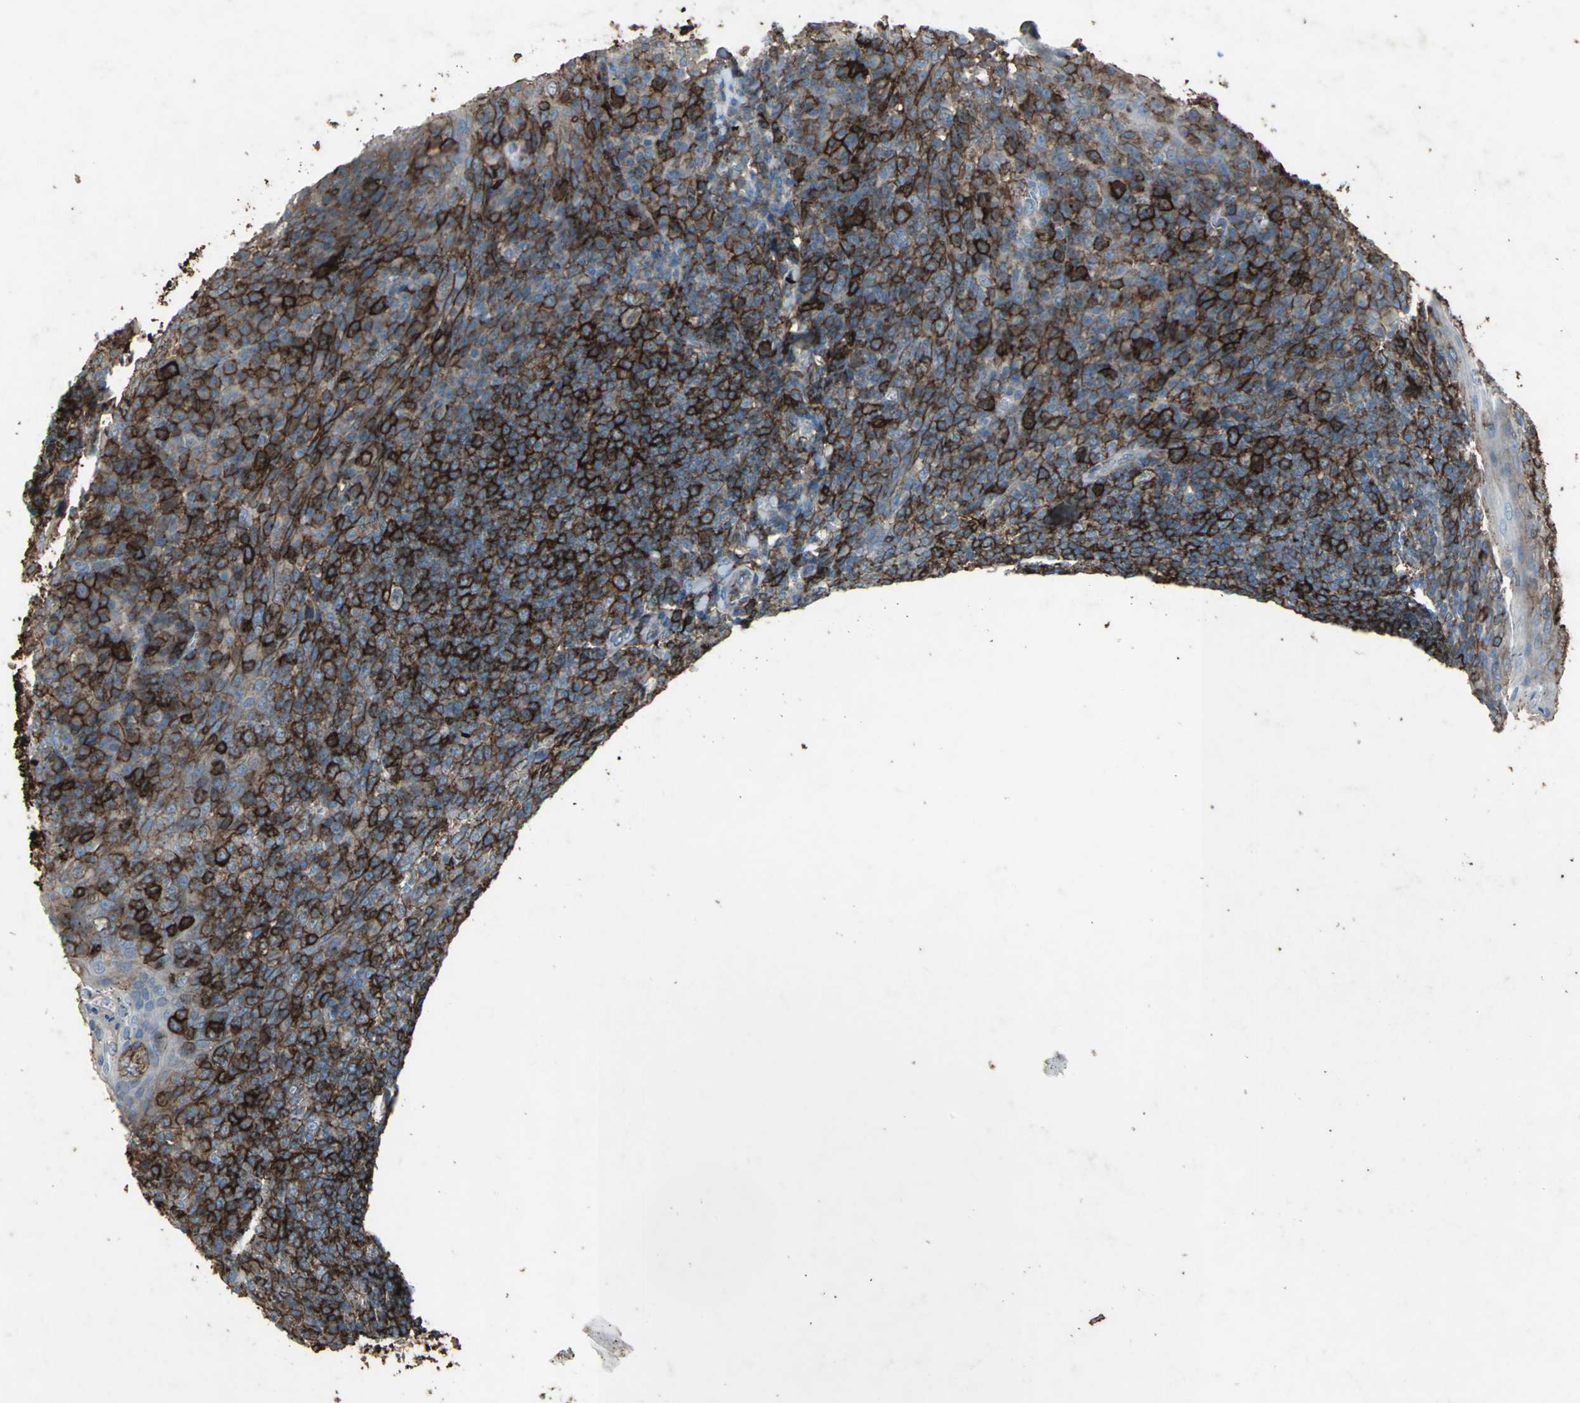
{"staining": {"intensity": "strong", "quantity": ">75%", "location": "cytoplasmic/membranous"}, "tissue": "tonsil", "cell_type": "Germinal center cells", "image_type": "normal", "snomed": [{"axis": "morphology", "description": "Normal tissue, NOS"}, {"axis": "topography", "description": "Tonsil"}], "caption": "Protein expression analysis of unremarkable tonsil demonstrates strong cytoplasmic/membranous expression in about >75% of germinal center cells. (Brightfield microscopy of DAB IHC at high magnification).", "gene": "CCR6", "patient": {"sex": "male", "age": 31}}